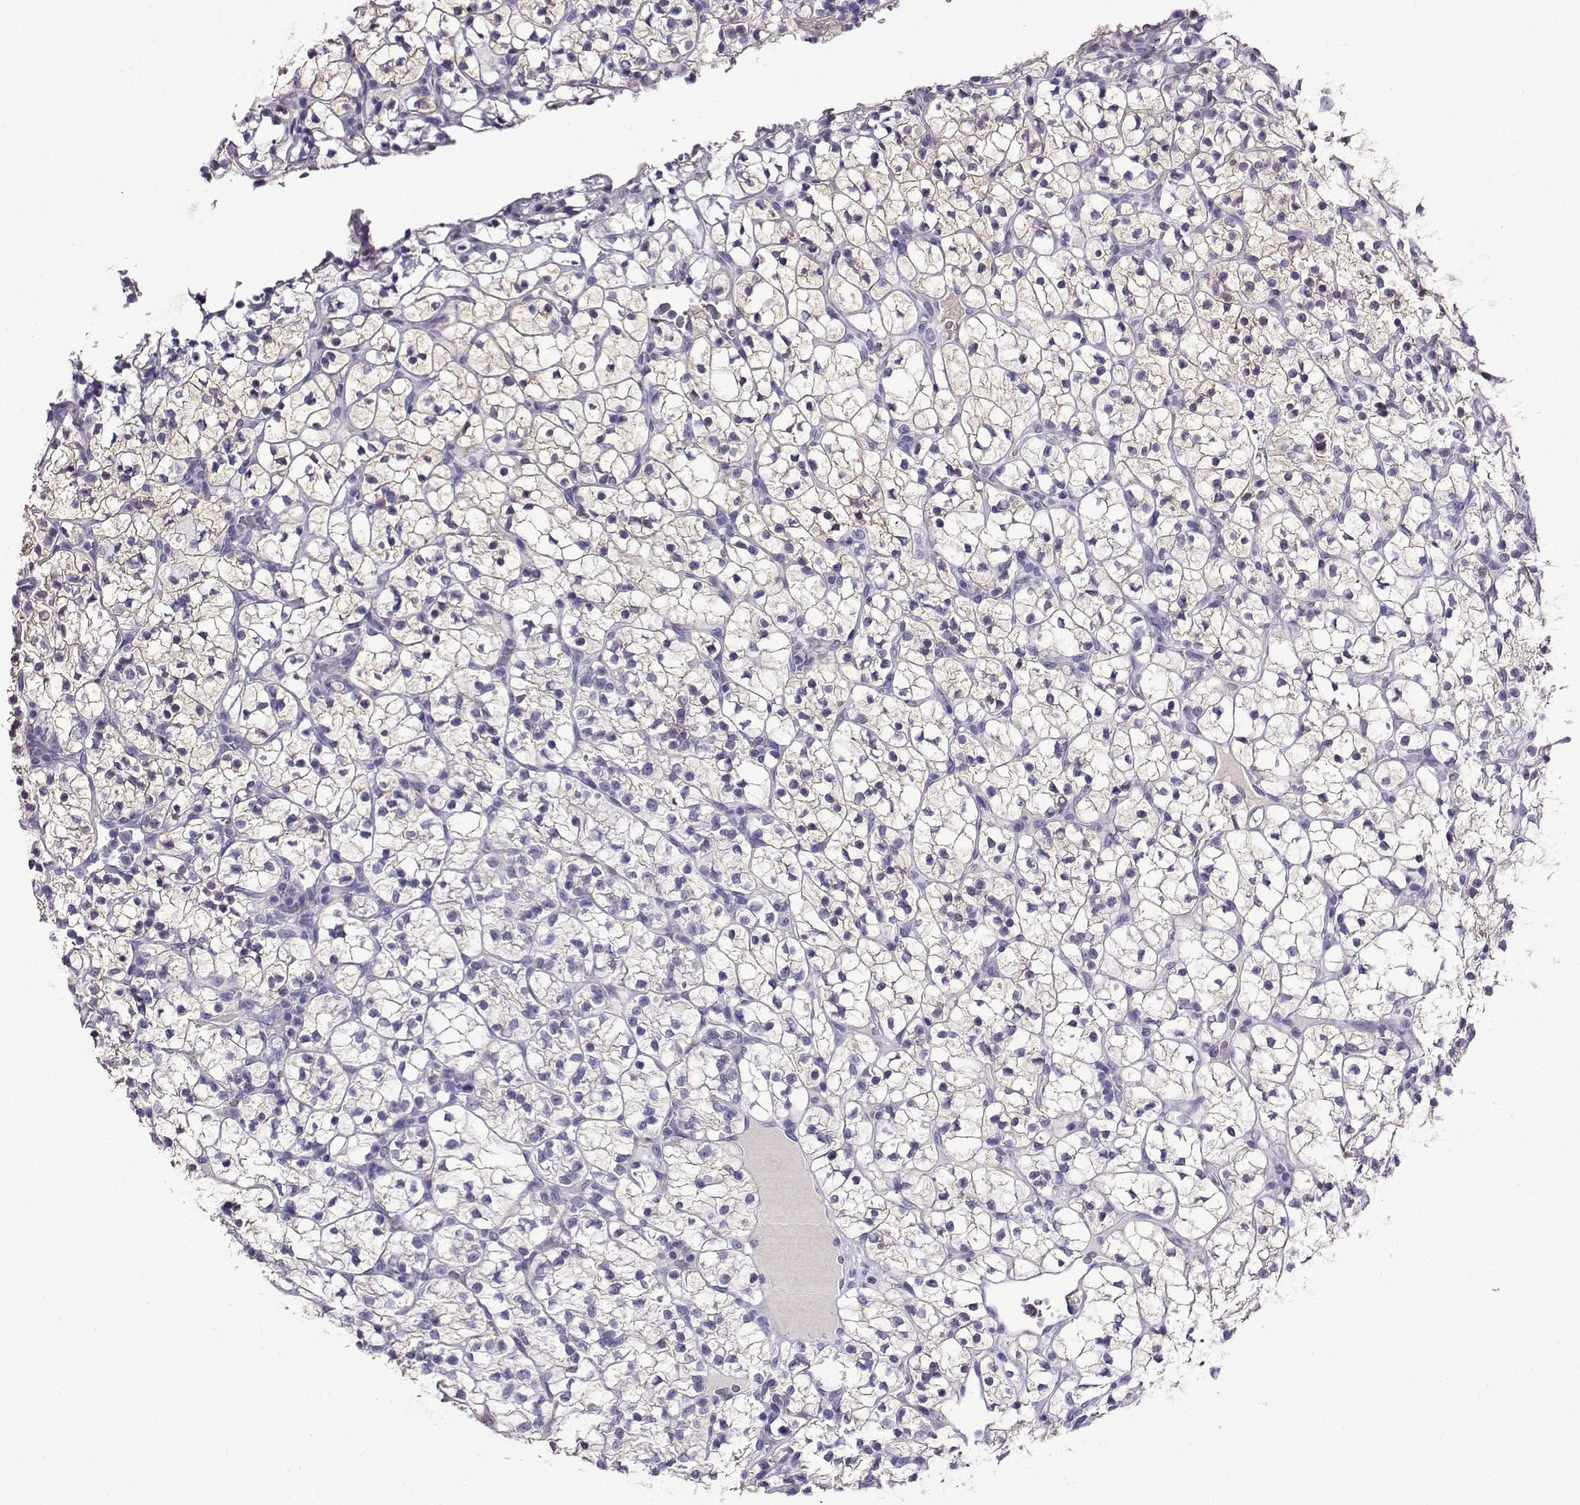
{"staining": {"intensity": "negative", "quantity": "none", "location": "none"}, "tissue": "renal cancer", "cell_type": "Tumor cells", "image_type": "cancer", "snomed": [{"axis": "morphology", "description": "Adenocarcinoma, NOS"}, {"axis": "topography", "description": "Kidney"}], "caption": "A micrograph of human renal cancer is negative for staining in tumor cells. Nuclei are stained in blue.", "gene": "LINGO1", "patient": {"sex": "female", "age": 89}}